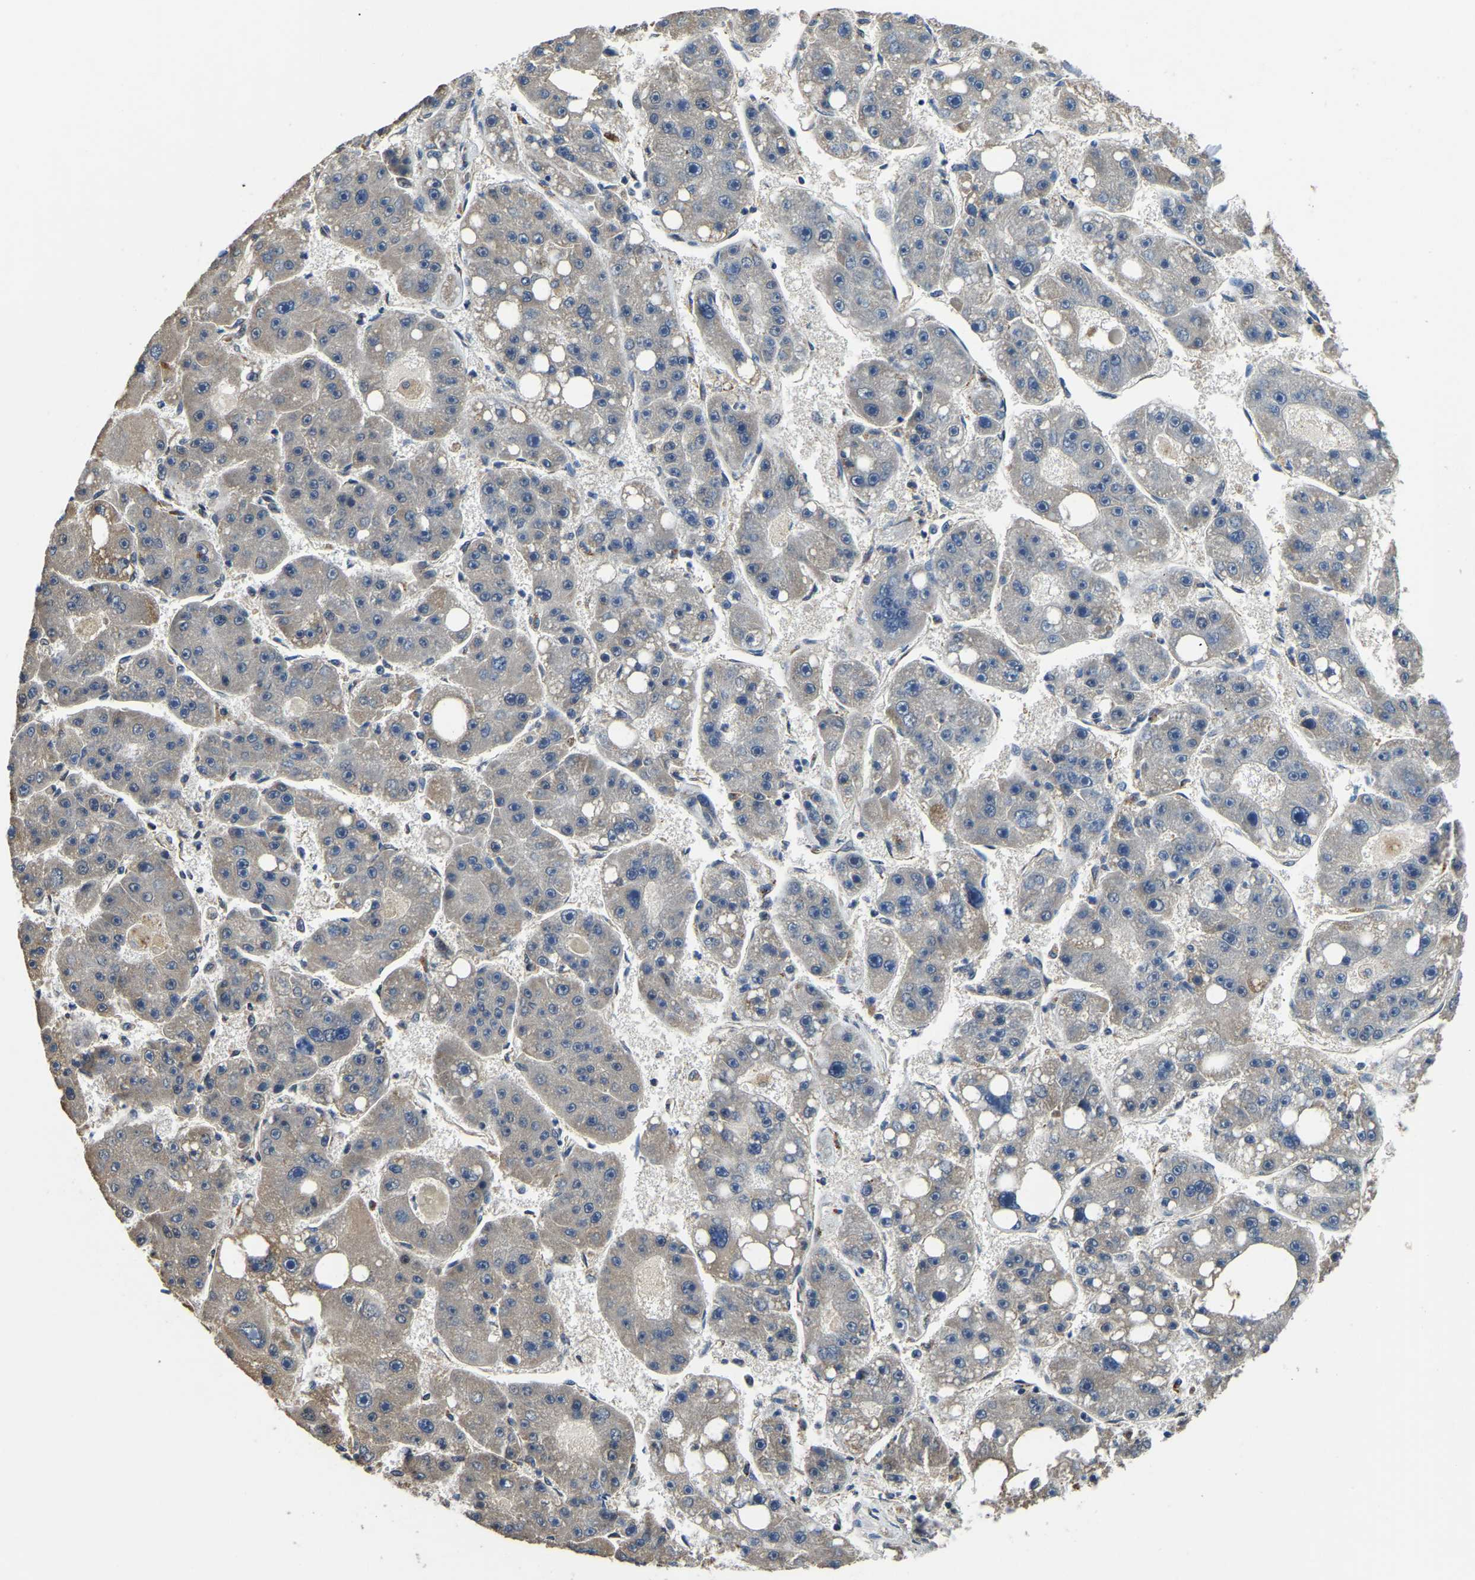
{"staining": {"intensity": "weak", "quantity": "<25%", "location": "cytoplasmic/membranous"}, "tissue": "liver cancer", "cell_type": "Tumor cells", "image_type": "cancer", "snomed": [{"axis": "morphology", "description": "Carcinoma, Hepatocellular, NOS"}, {"axis": "topography", "description": "Liver"}], "caption": "Immunohistochemistry micrograph of liver cancer stained for a protein (brown), which shows no expression in tumor cells.", "gene": "DFFA", "patient": {"sex": "female", "age": 61}}